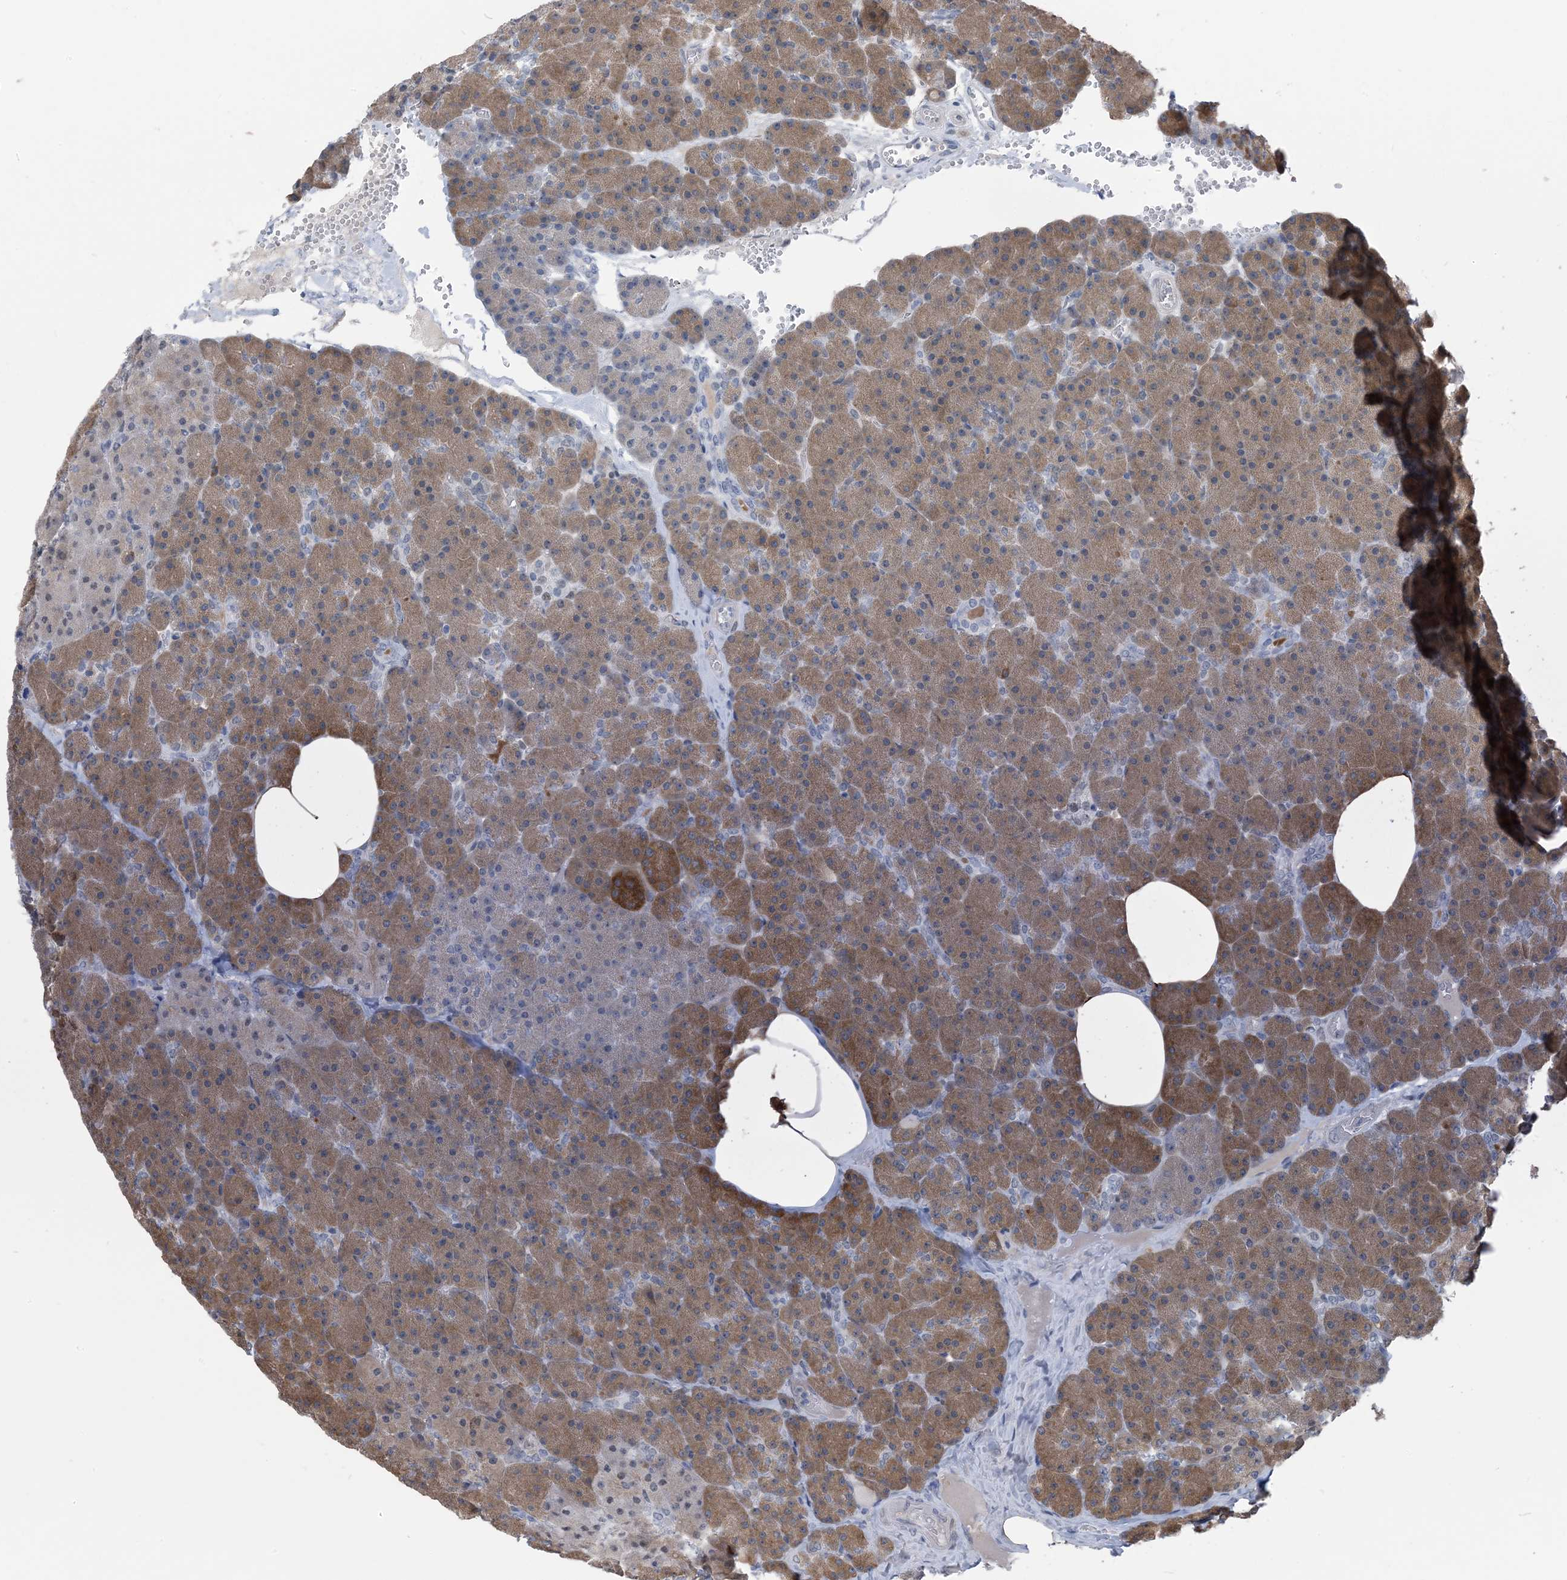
{"staining": {"intensity": "moderate", "quantity": ">75%", "location": "cytoplasmic/membranous"}, "tissue": "pancreas", "cell_type": "Exocrine glandular cells", "image_type": "normal", "snomed": [{"axis": "morphology", "description": "Normal tissue, NOS"}, {"axis": "morphology", "description": "Carcinoid, malignant, NOS"}, {"axis": "topography", "description": "Pancreas"}], "caption": "IHC micrograph of normal human pancreas stained for a protein (brown), which demonstrates medium levels of moderate cytoplasmic/membranous staining in approximately >75% of exocrine glandular cells.", "gene": "ZC3H12A", "patient": {"sex": "female", "age": 35}}